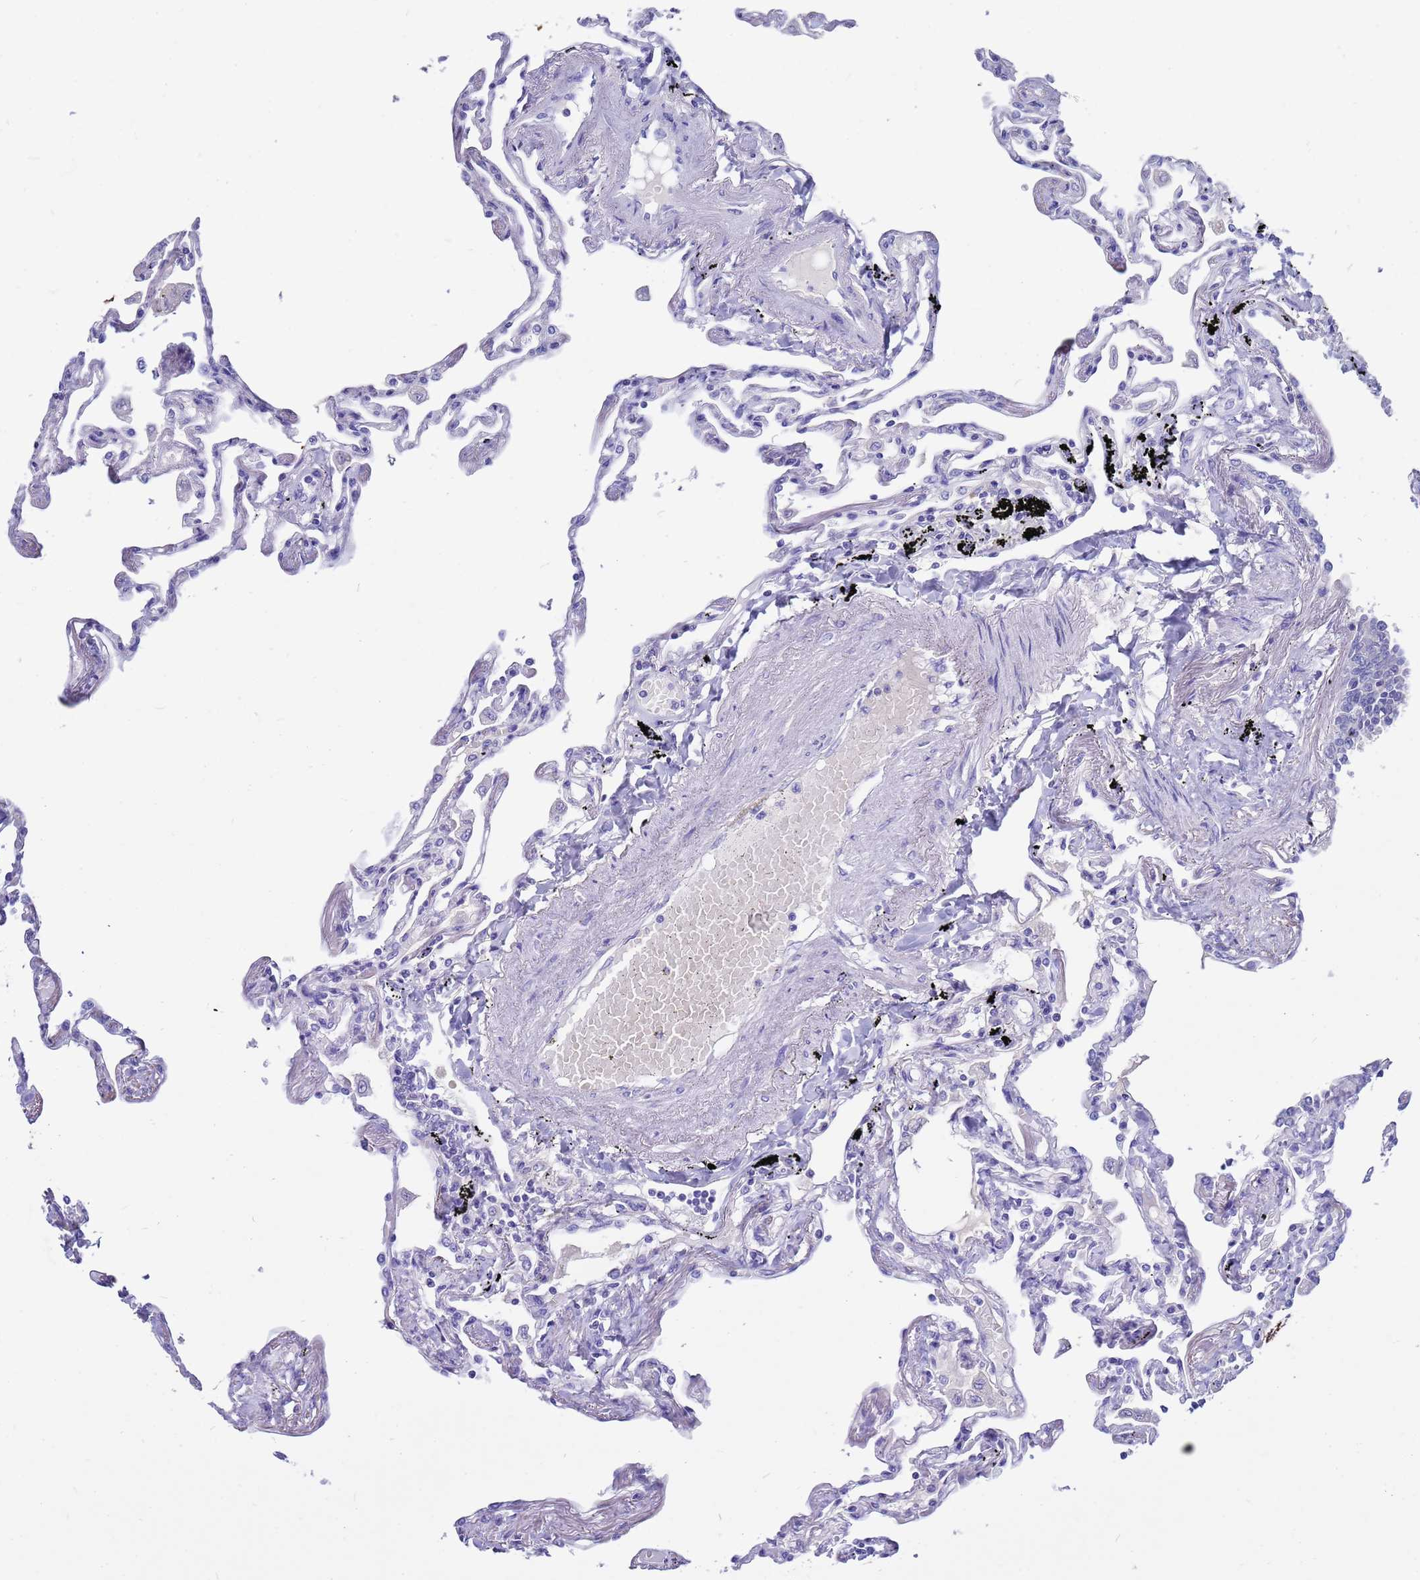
{"staining": {"intensity": "negative", "quantity": "none", "location": "none"}, "tissue": "lung", "cell_type": "Alveolar cells", "image_type": "normal", "snomed": [{"axis": "morphology", "description": "Normal tissue, NOS"}, {"axis": "topography", "description": "Lung"}], "caption": "Micrograph shows no protein positivity in alveolar cells of unremarkable lung. The staining is performed using DAB brown chromogen with nuclei counter-stained in using hematoxylin.", "gene": "SYCN", "patient": {"sex": "female", "age": 67}}